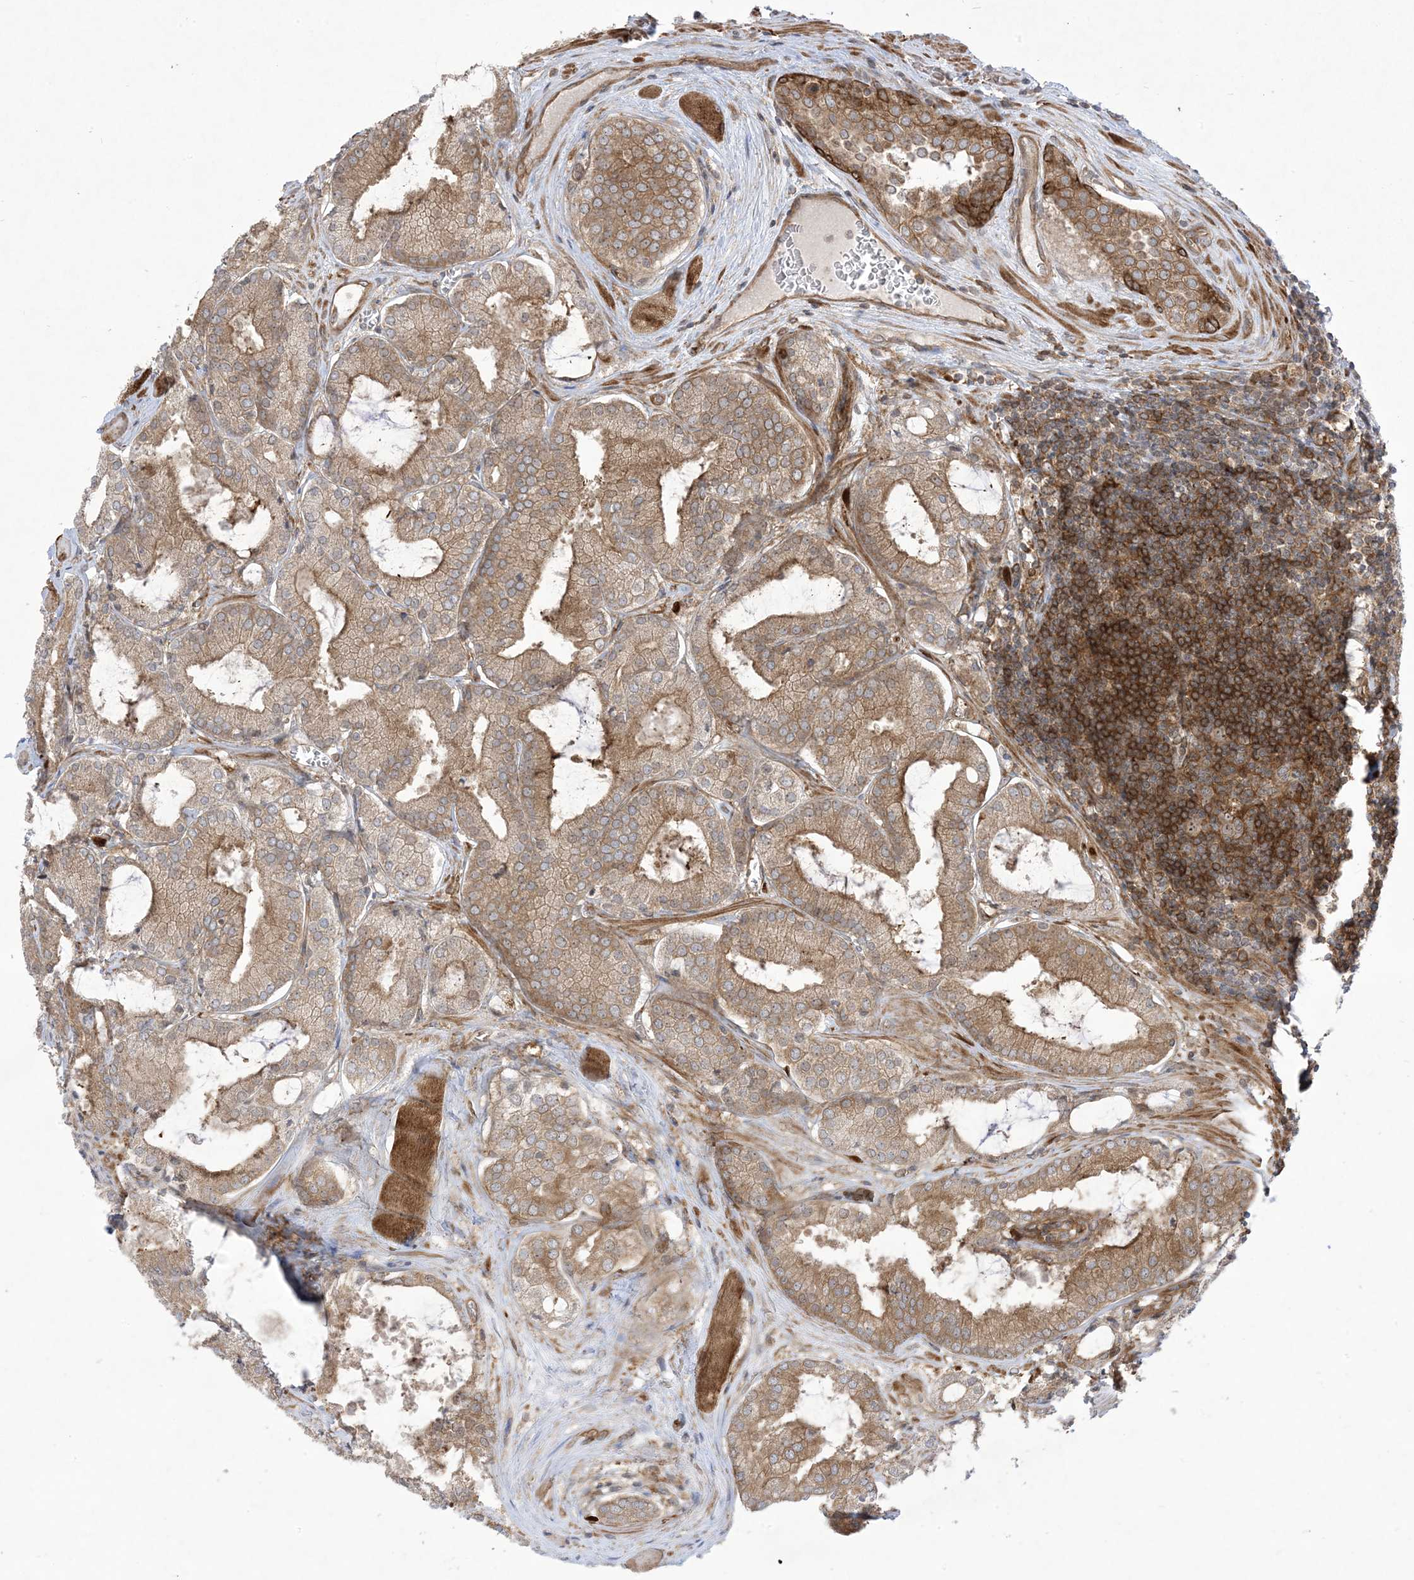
{"staining": {"intensity": "moderate", "quantity": ">75%", "location": "cytoplasmic/membranous"}, "tissue": "prostate cancer", "cell_type": "Tumor cells", "image_type": "cancer", "snomed": [{"axis": "morphology", "description": "Adenocarcinoma, Low grade"}, {"axis": "topography", "description": "Prostate"}], "caption": "This micrograph displays IHC staining of human prostate cancer, with medium moderate cytoplasmic/membranous staining in about >75% of tumor cells.", "gene": "SOGA3", "patient": {"sex": "male", "age": 67}}